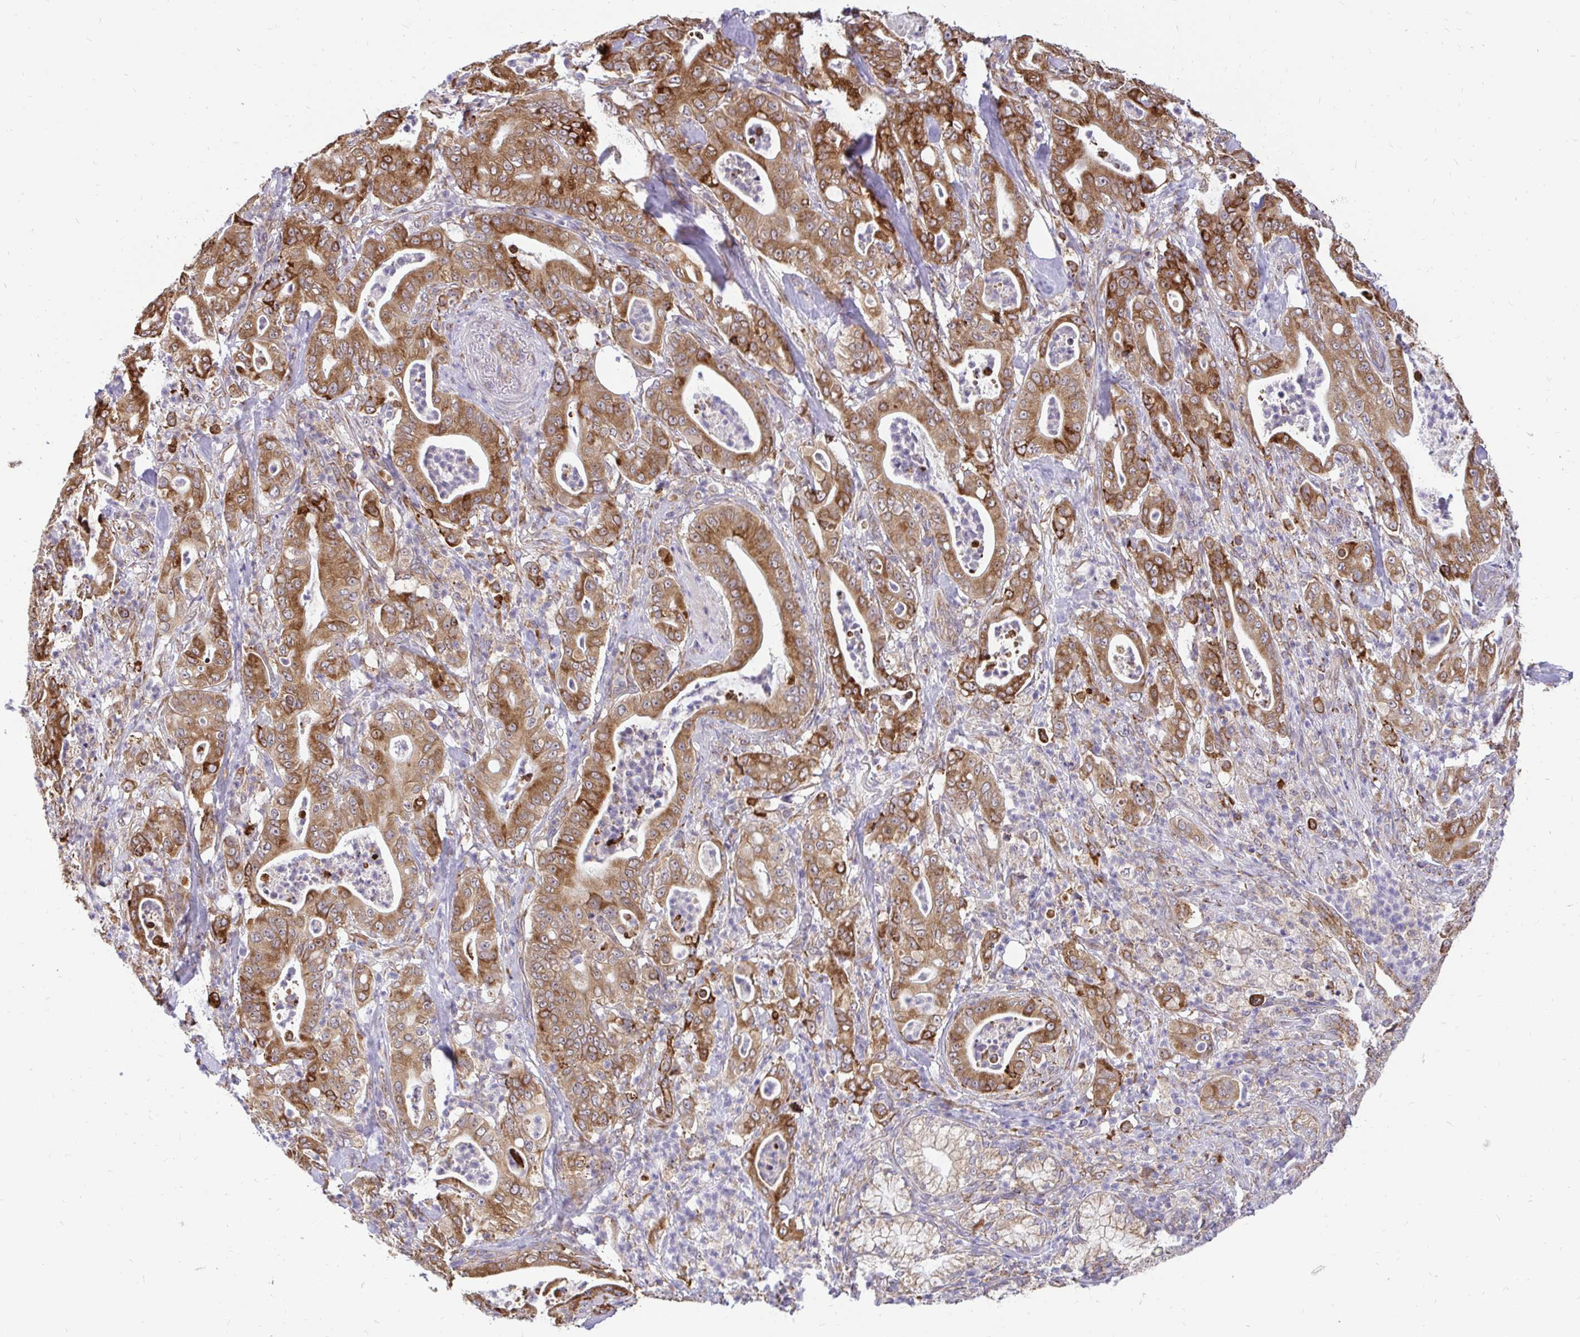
{"staining": {"intensity": "strong", "quantity": ">75%", "location": "cytoplasmic/membranous"}, "tissue": "pancreatic cancer", "cell_type": "Tumor cells", "image_type": "cancer", "snomed": [{"axis": "morphology", "description": "Adenocarcinoma, NOS"}, {"axis": "topography", "description": "Pancreas"}], "caption": "Brown immunohistochemical staining in pancreatic cancer (adenocarcinoma) displays strong cytoplasmic/membranous expression in approximately >75% of tumor cells.", "gene": "NAALAD2", "patient": {"sex": "male", "age": 71}}